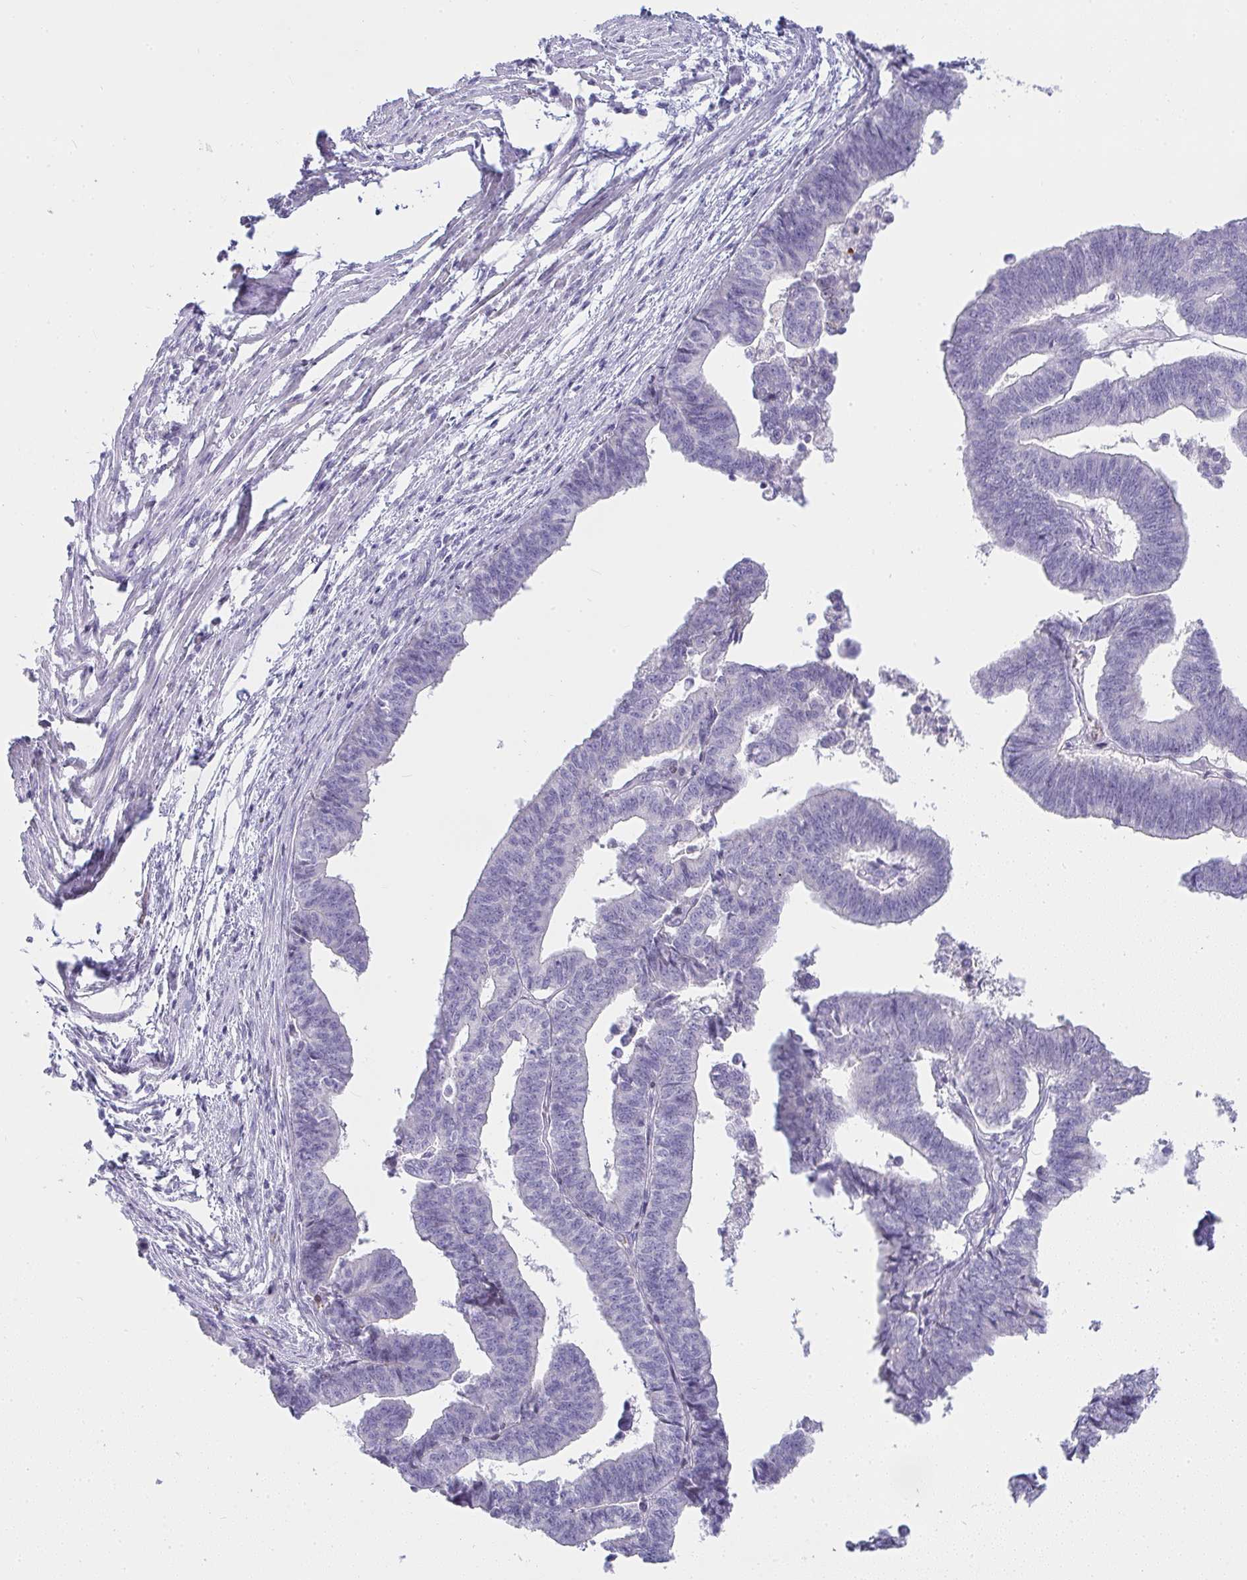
{"staining": {"intensity": "negative", "quantity": "none", "location": "none"}, "tissue": "endometrial cancer", "cell_type": "Tumor cells", "image_type": "cancer", "snomed": [{"axis": "morphology", "description": "Adenocarcinoma, NOS"}, {"axis": "topography", "description": "Endometrium"}], "caption": "The photomicrograph displays no staining of tumor cells in adenocarcinoma (endometrial).", "gene": "ZNF182", "patient": {"sex": "female", "age": 65}}